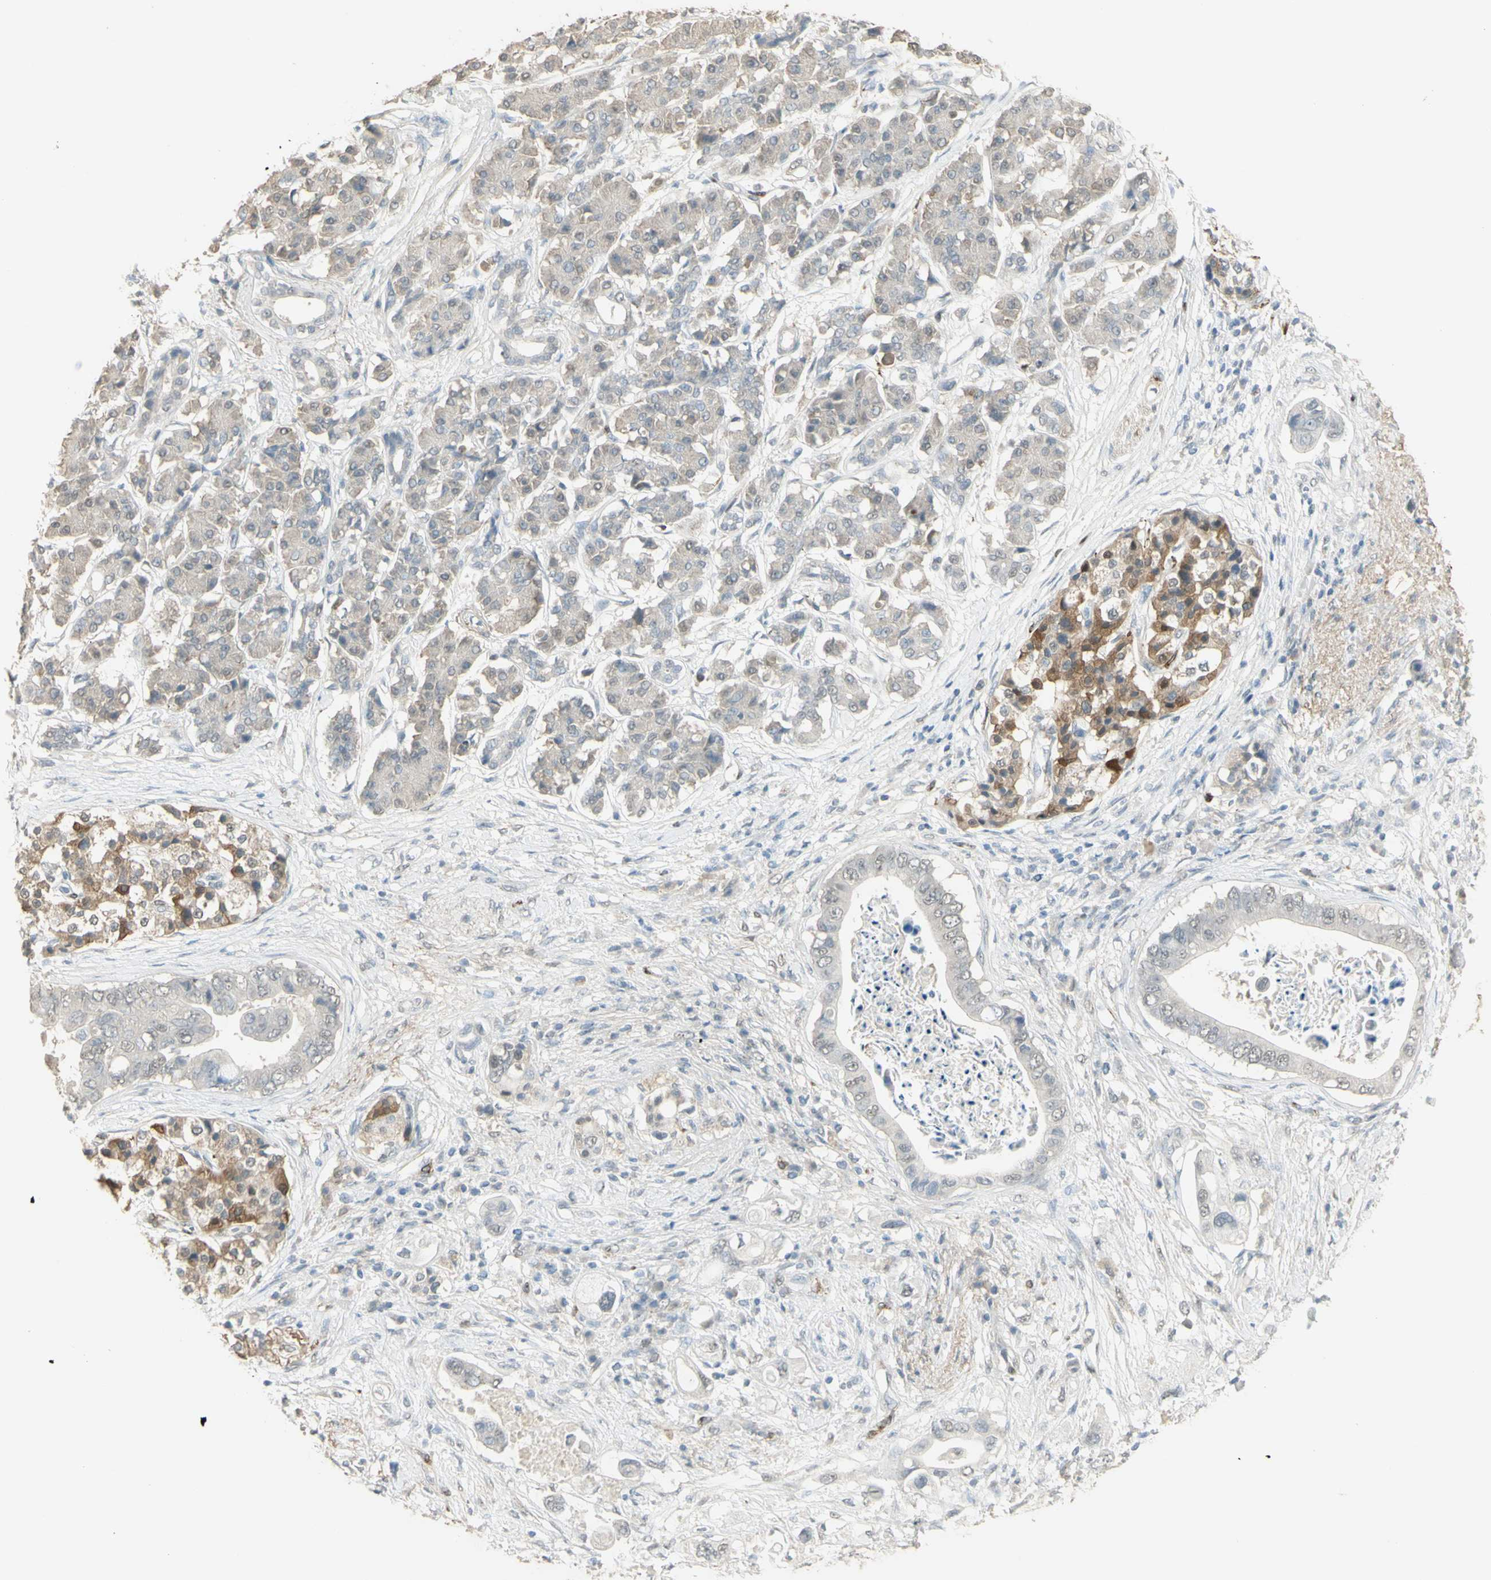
{"staining": {"intensity": "negative", "quantity": "none", "location": "none"}, "tissue": "pancreatic cancer", "cell_type": "Tumor cells", "image_type": "cancer", "snomed": [{"axis": "morphology", "description": "Adenocarcinoma, NOS"}, {"axis": "topography", "description": "Pancreas"}], "caption": "There is no significant positivity in tumor cells of pancreatic cancer.", "gene": "MUC3A", "patient": {"sex": "female", "age": 56}}